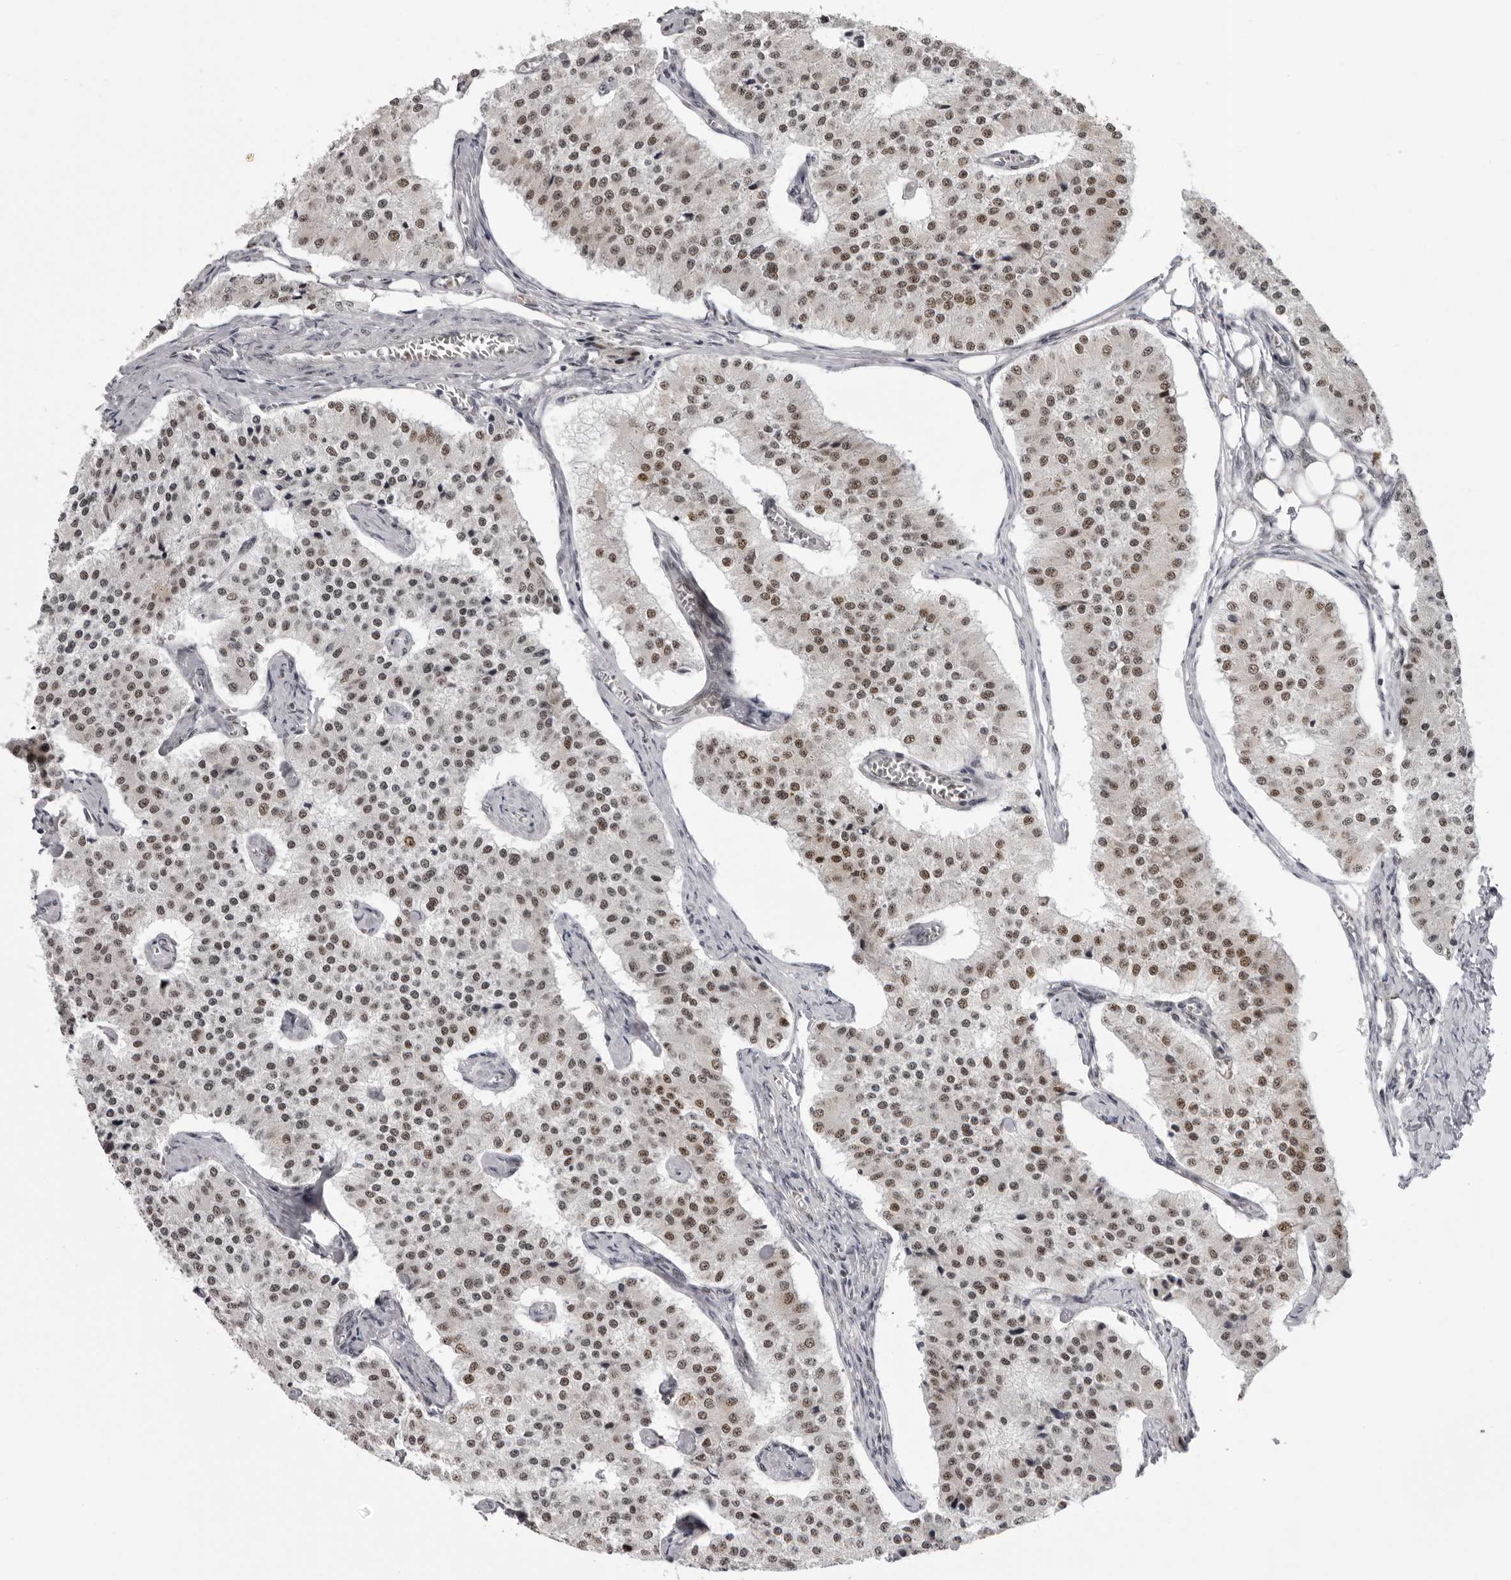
{"staining": {"intensity": "moderate", "quantity": ">75%", "location": "nuclear"}, "tissue": "carcinoid", "cell_type": "Tumor cells", "image_type": "cancer", "snomed": [{"axis": "morphology", "description": "Carcinoid, malignant, NOS"}, {"axis": "topography", "description": "Colon"}], "caption": "Immunohistochemistry histopathology image of neoplastic tissue: carcinoid stained using IHC displays medium levels of moderate protein expression localized specifically in the nuclear of tumor cells, appearing as a nuclear brown color.", "gene": "HEXIM2", "patient": {"sex": "female", "age": 52}}